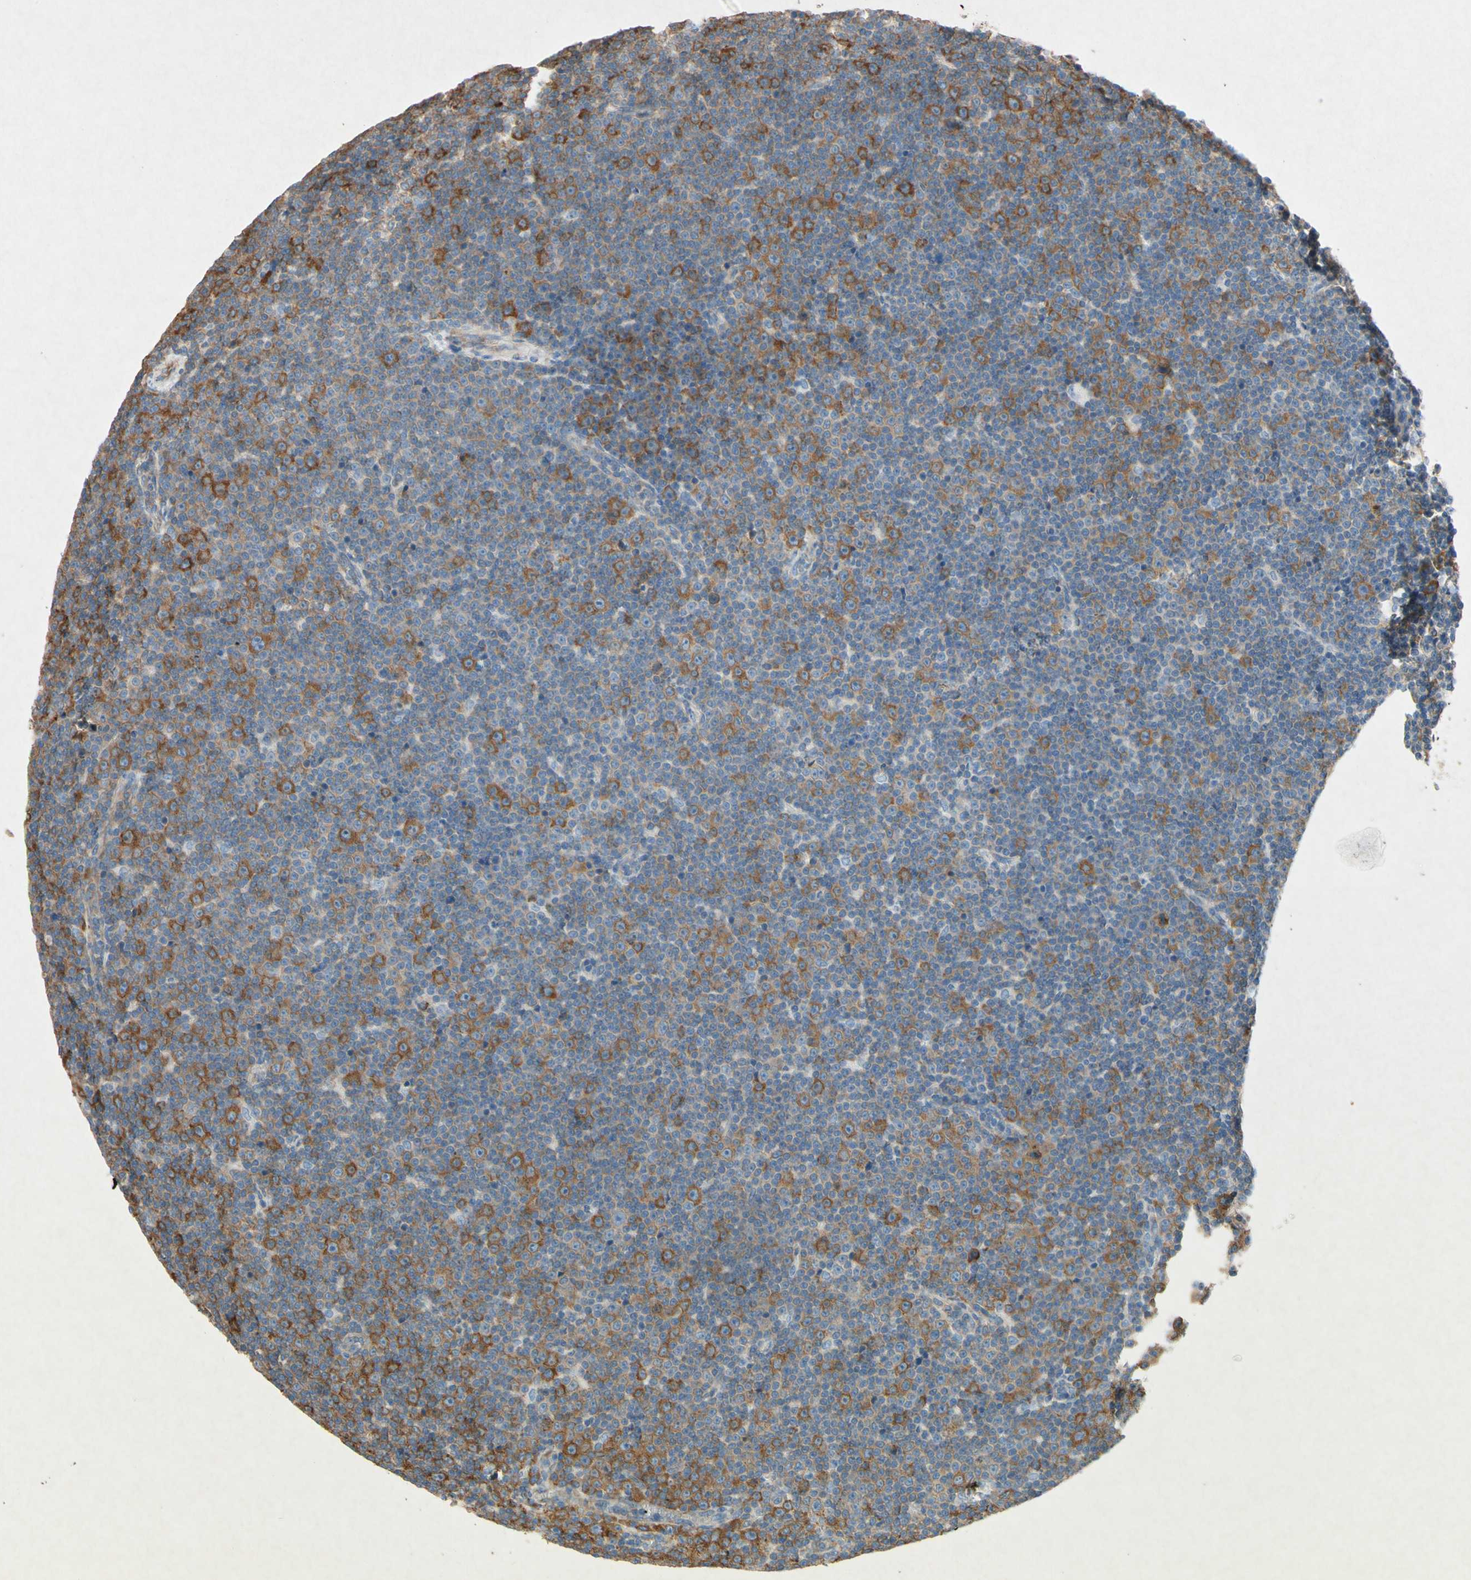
{"staining": {"intensity": "strong", "quantity": "25%-75%", "location": "cytoplasmic/membranous"}, "tissue": "lymphoma", "cell_type": "Tumor cells", "image_type": "cancer", "snomed": [{"axis": "morphology", "description": "Malignant lymphoma, non-Hodgkin's type, Low grade"}, {"axis": "topography", "description": "Lymph node"}], "caption": "This micrograph exhibits immunohistochemistry staining of human lymphoma, with high strong cytoplasmic/membranous expression in approximately 25%-75% of tumor cells.", "gene": "PABPC1", "patient": {"sex": "female", "age": 67}}